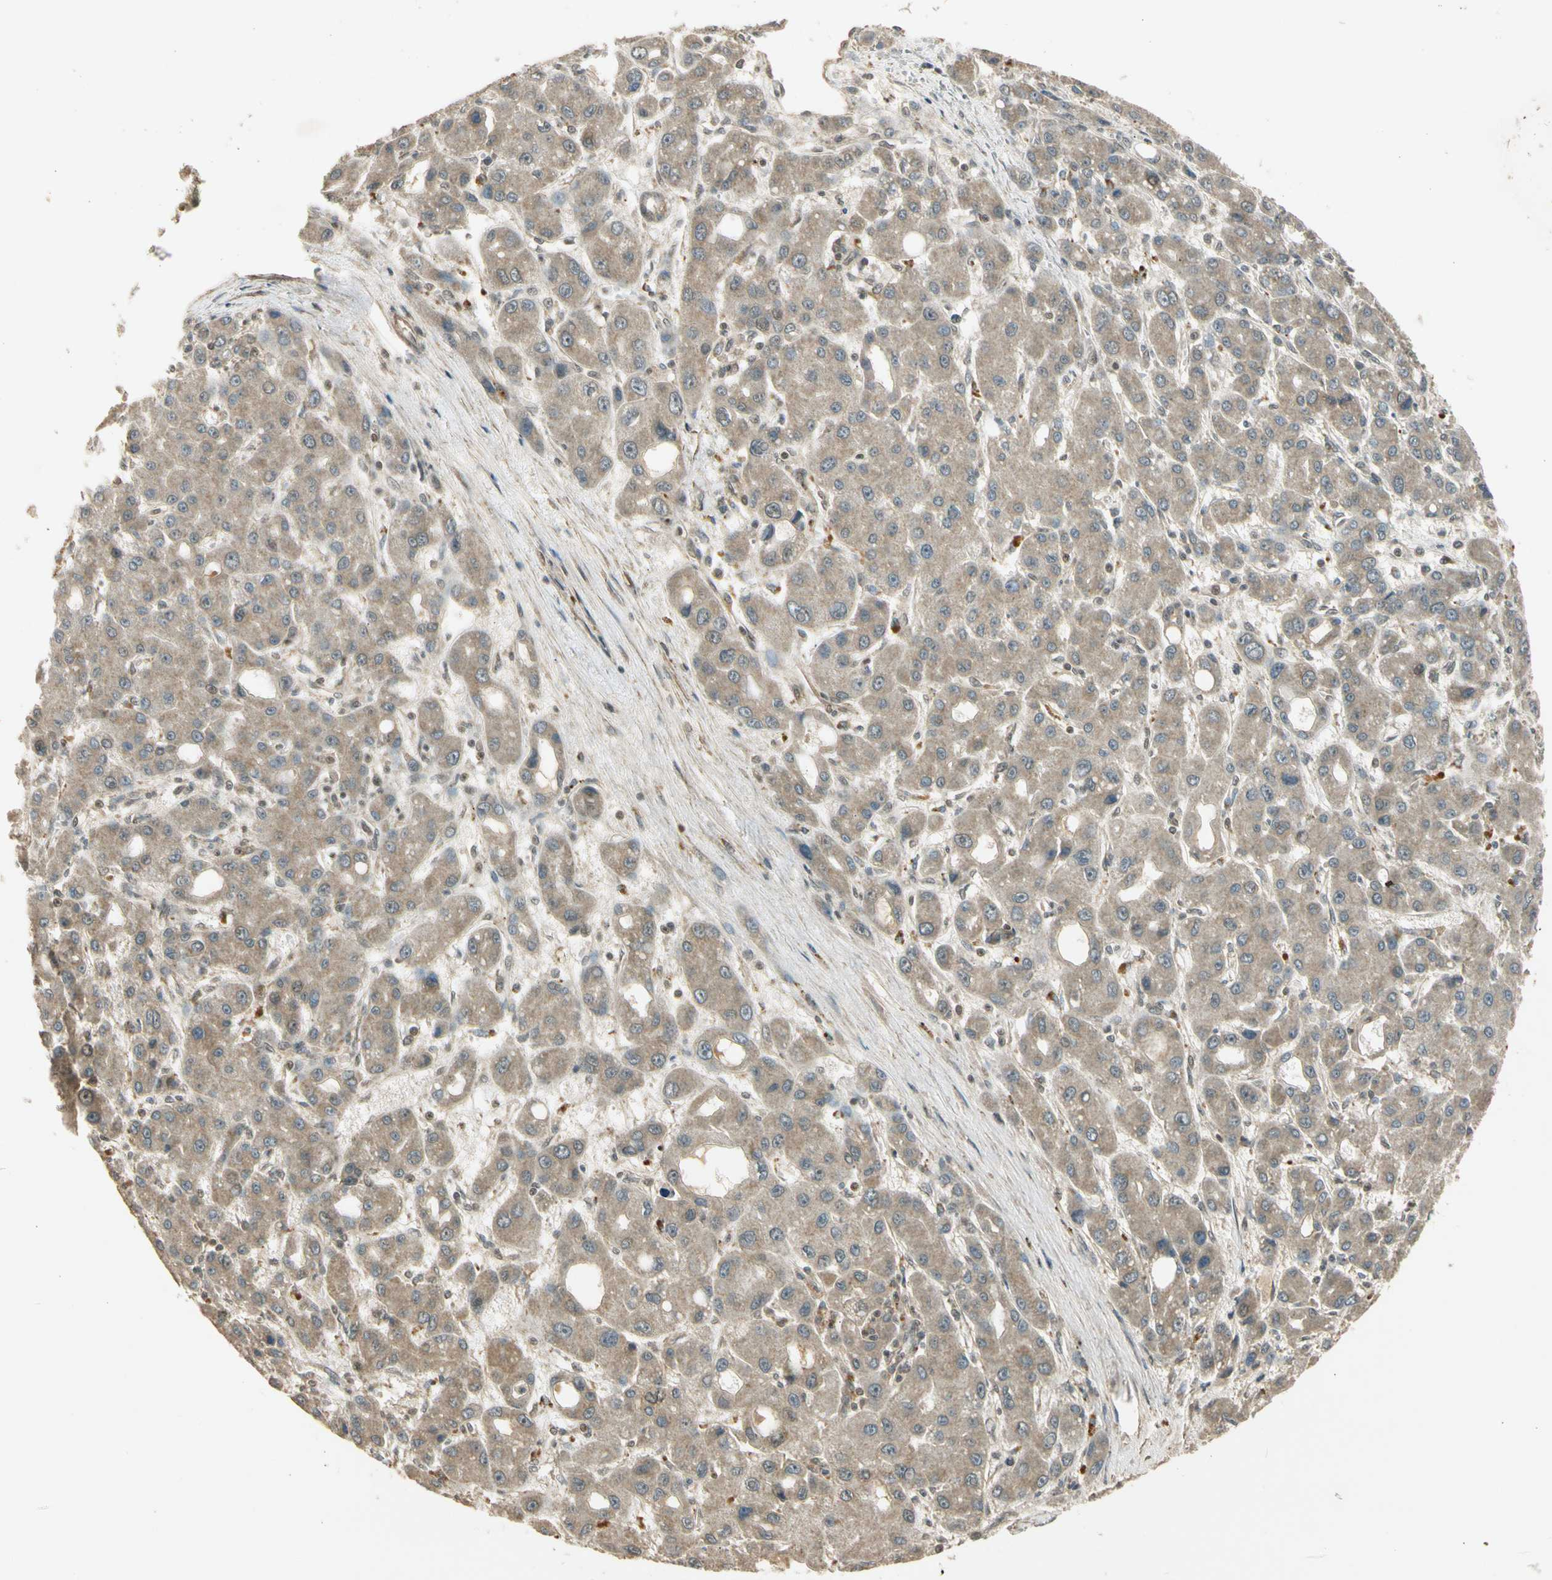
{"staining": {"intensity": "weak", "quantity": ">75%", "location": "cytoplasmic/membranous"}, "tissue": "liver cancer", "cell_type": "Tumor cells", "image_type": "cancer", "snomed": [{"axis": "morphology", "description": "Carcinoma, Hepatocellular, NOS"}, {"axis": "topography", "description": "Liver"}], "caption": "Hepatocellular carcinoma (liver) tissue demonstrates weak cytoplasmic/membranous positivity in approximately >75% of tumor cells, visualized by immunohistochemistry.", "gene": "GMEB2", "patient": {"sex": "male", "age": 55}}